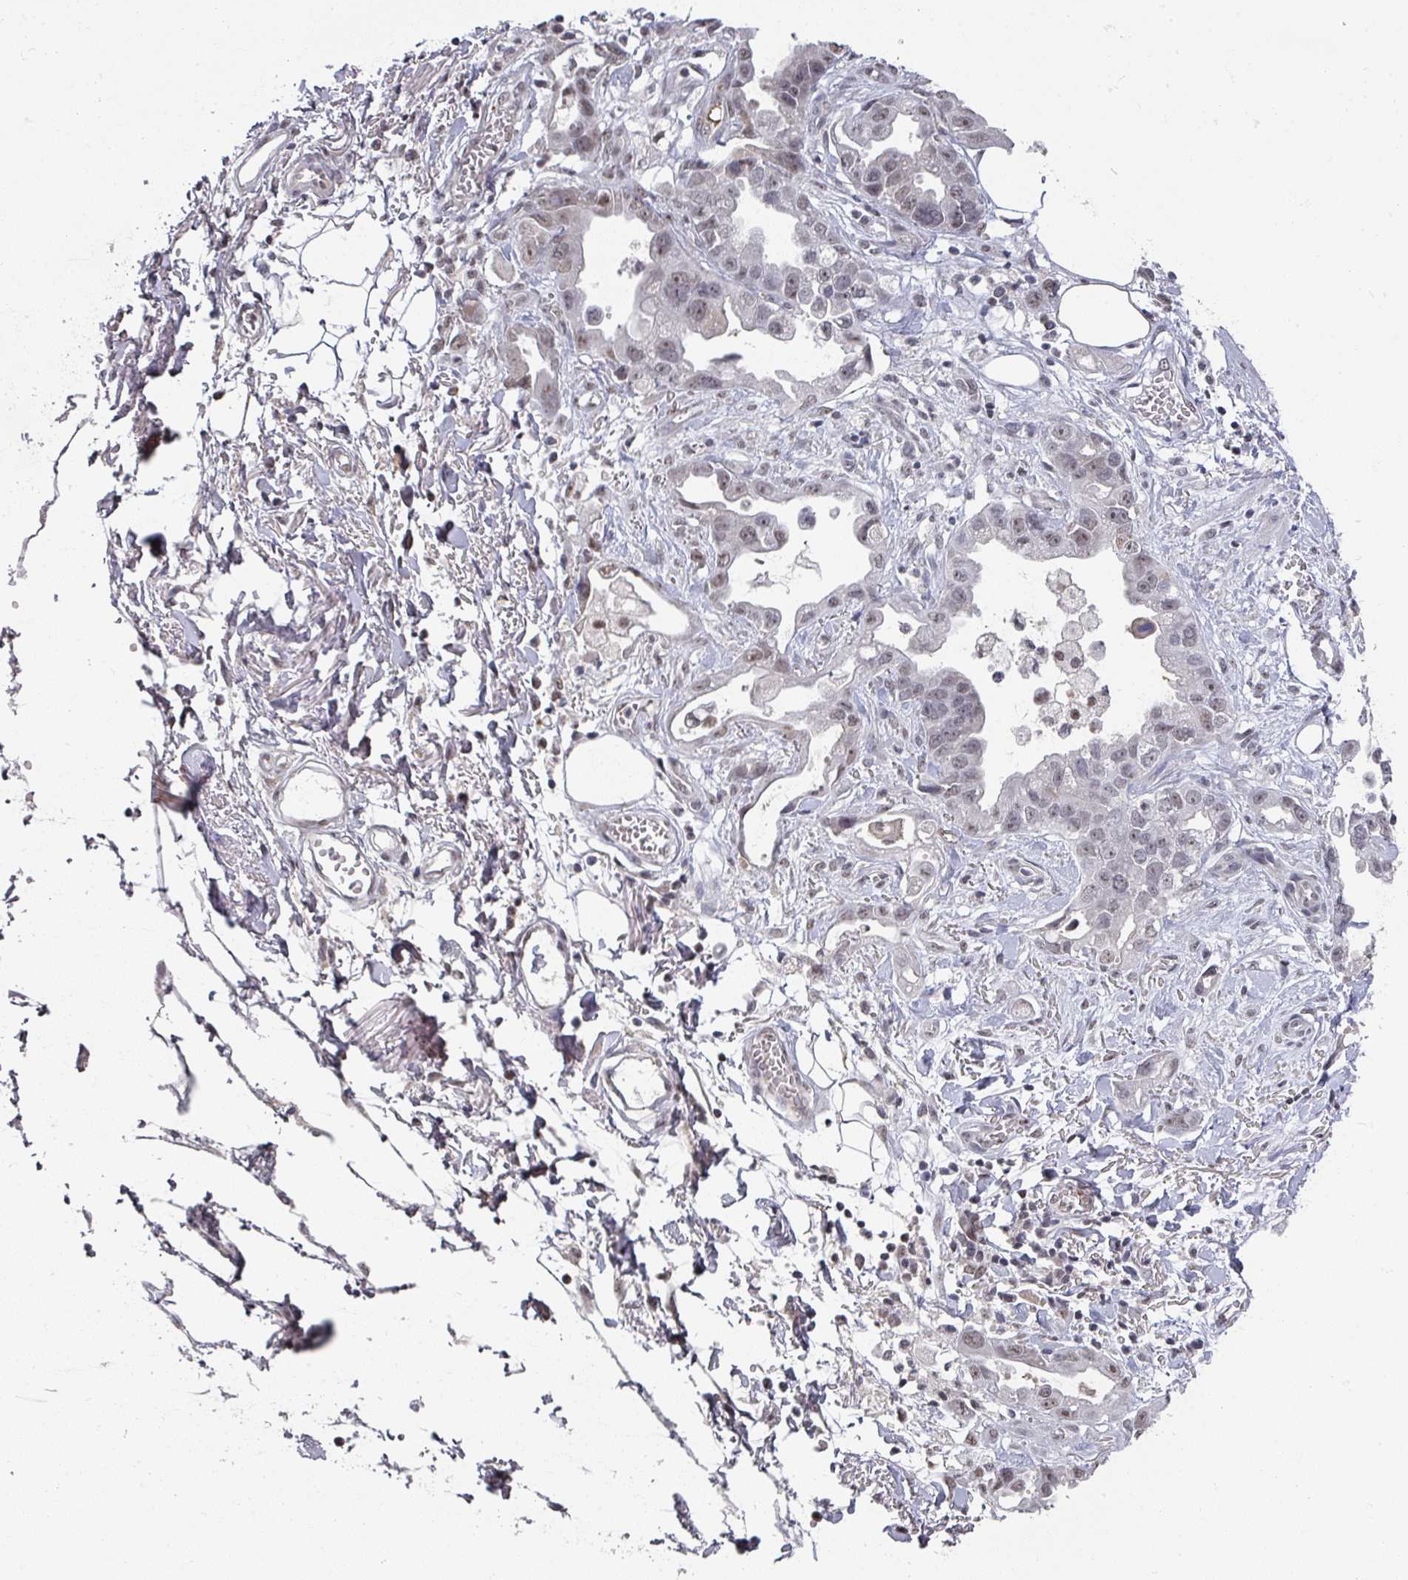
{"staining": {"intensity": "weak", "quantity": ">75%", "location": "nuclear"}, "tissue": "stomach cancer", "cell_type": "Tumor cells", "image_type": "cancer", "snomed": [{"axis": "morphology", "description": "Adenocarcinoma, NOS"}, {"axis": "topography", "description": "Stomach"}], "caption": "Immunohistochemistry photomicrograph of human stomach adenocarcinoma stained for a protein (brown), which demonstrates low levels of weak nuclear positivity in about >75% of tumor cells.", "gene": "ZNF654", "patient": {"sex": "male", "age": 55}}